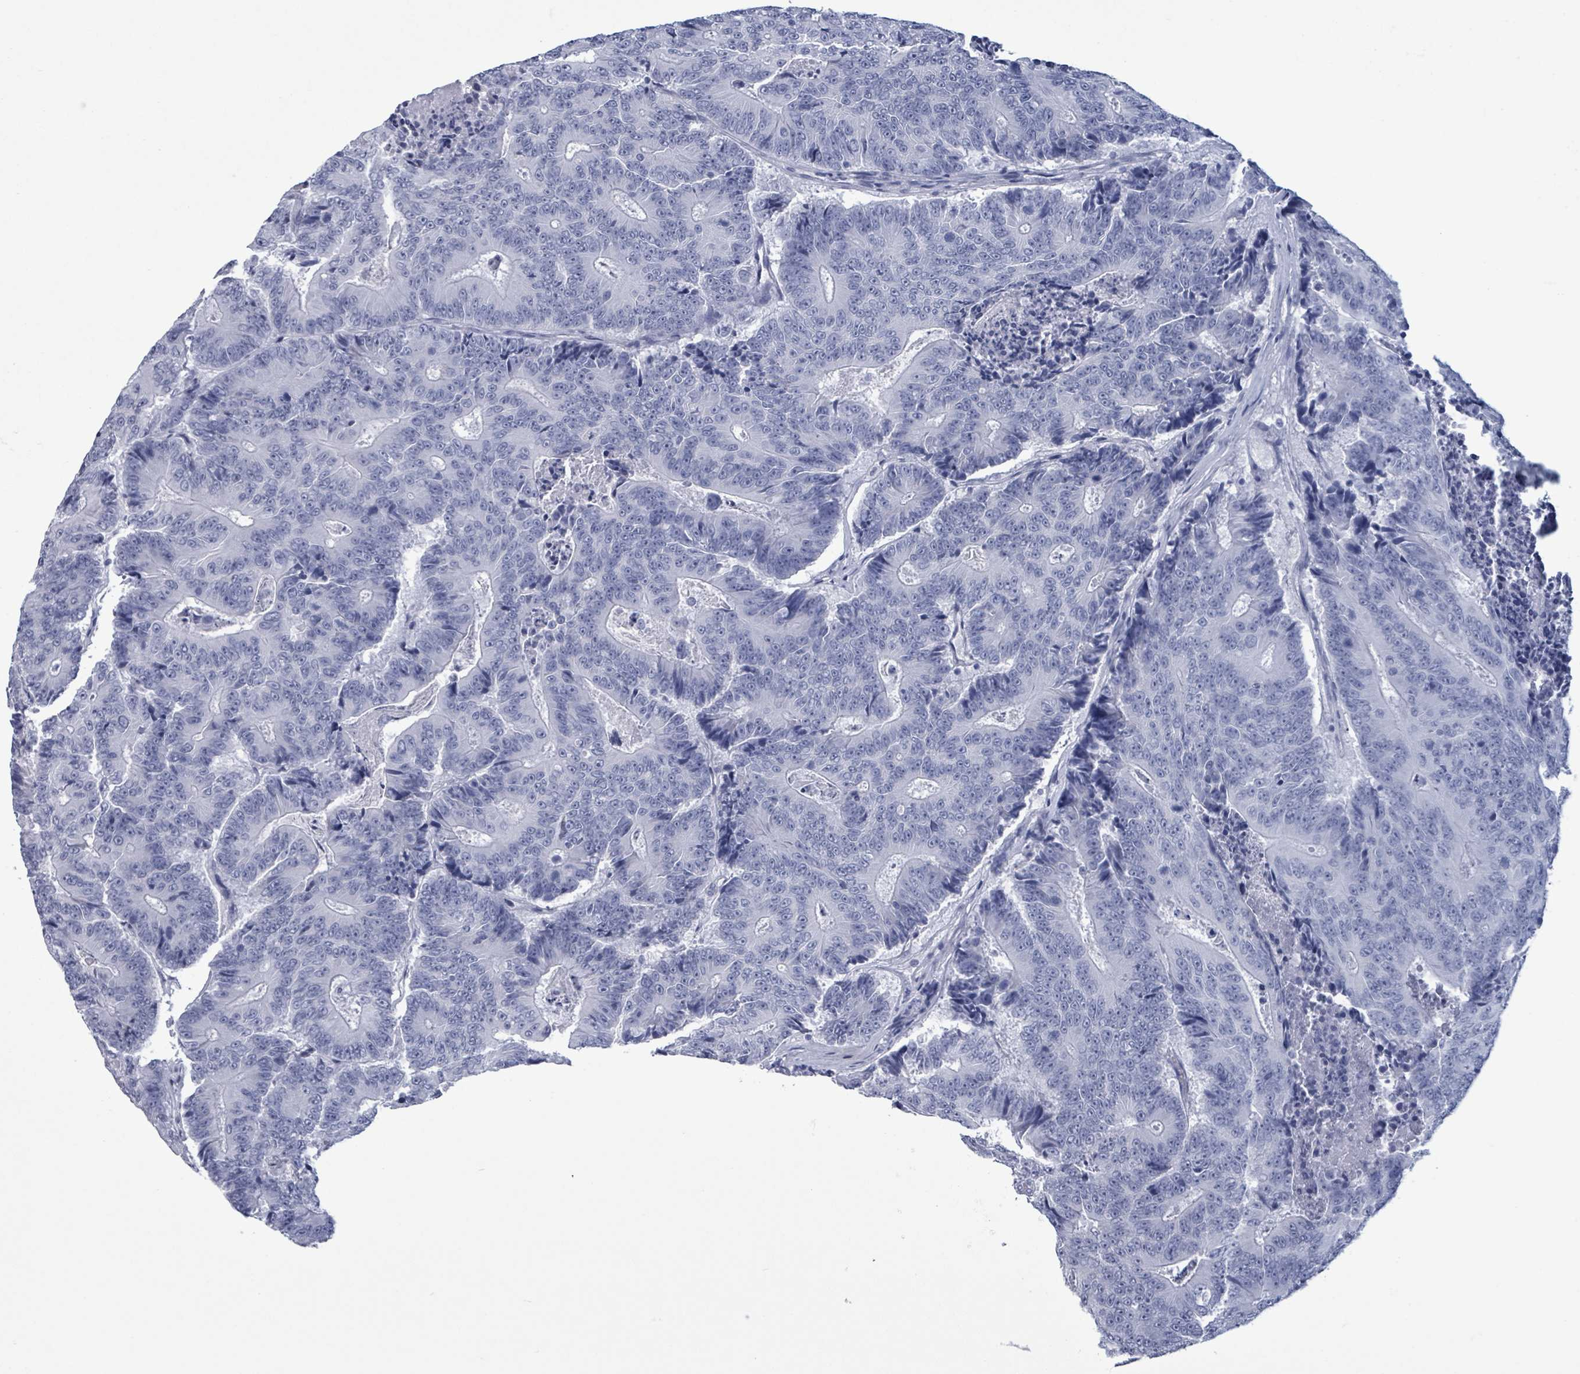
{"staining": {"intensity": "negative", "quantity": "none", "location": "none"}, "tissue": "colorectal cancer", "cell_type": "Tumor cells", "image_type": "cancer", "snomed": [{"axis": "morphology", "description": "Adenocarcinoma, NOS"}, {"axis": "topography", "description": "Colon"}], "caption": "IHC histopathology image of human colorectal cancer stained for a protein (brown), which displays no expression in tumor cells.", "gene": "NKX2-1", "patient": {"sex": "male", "age": 83}}